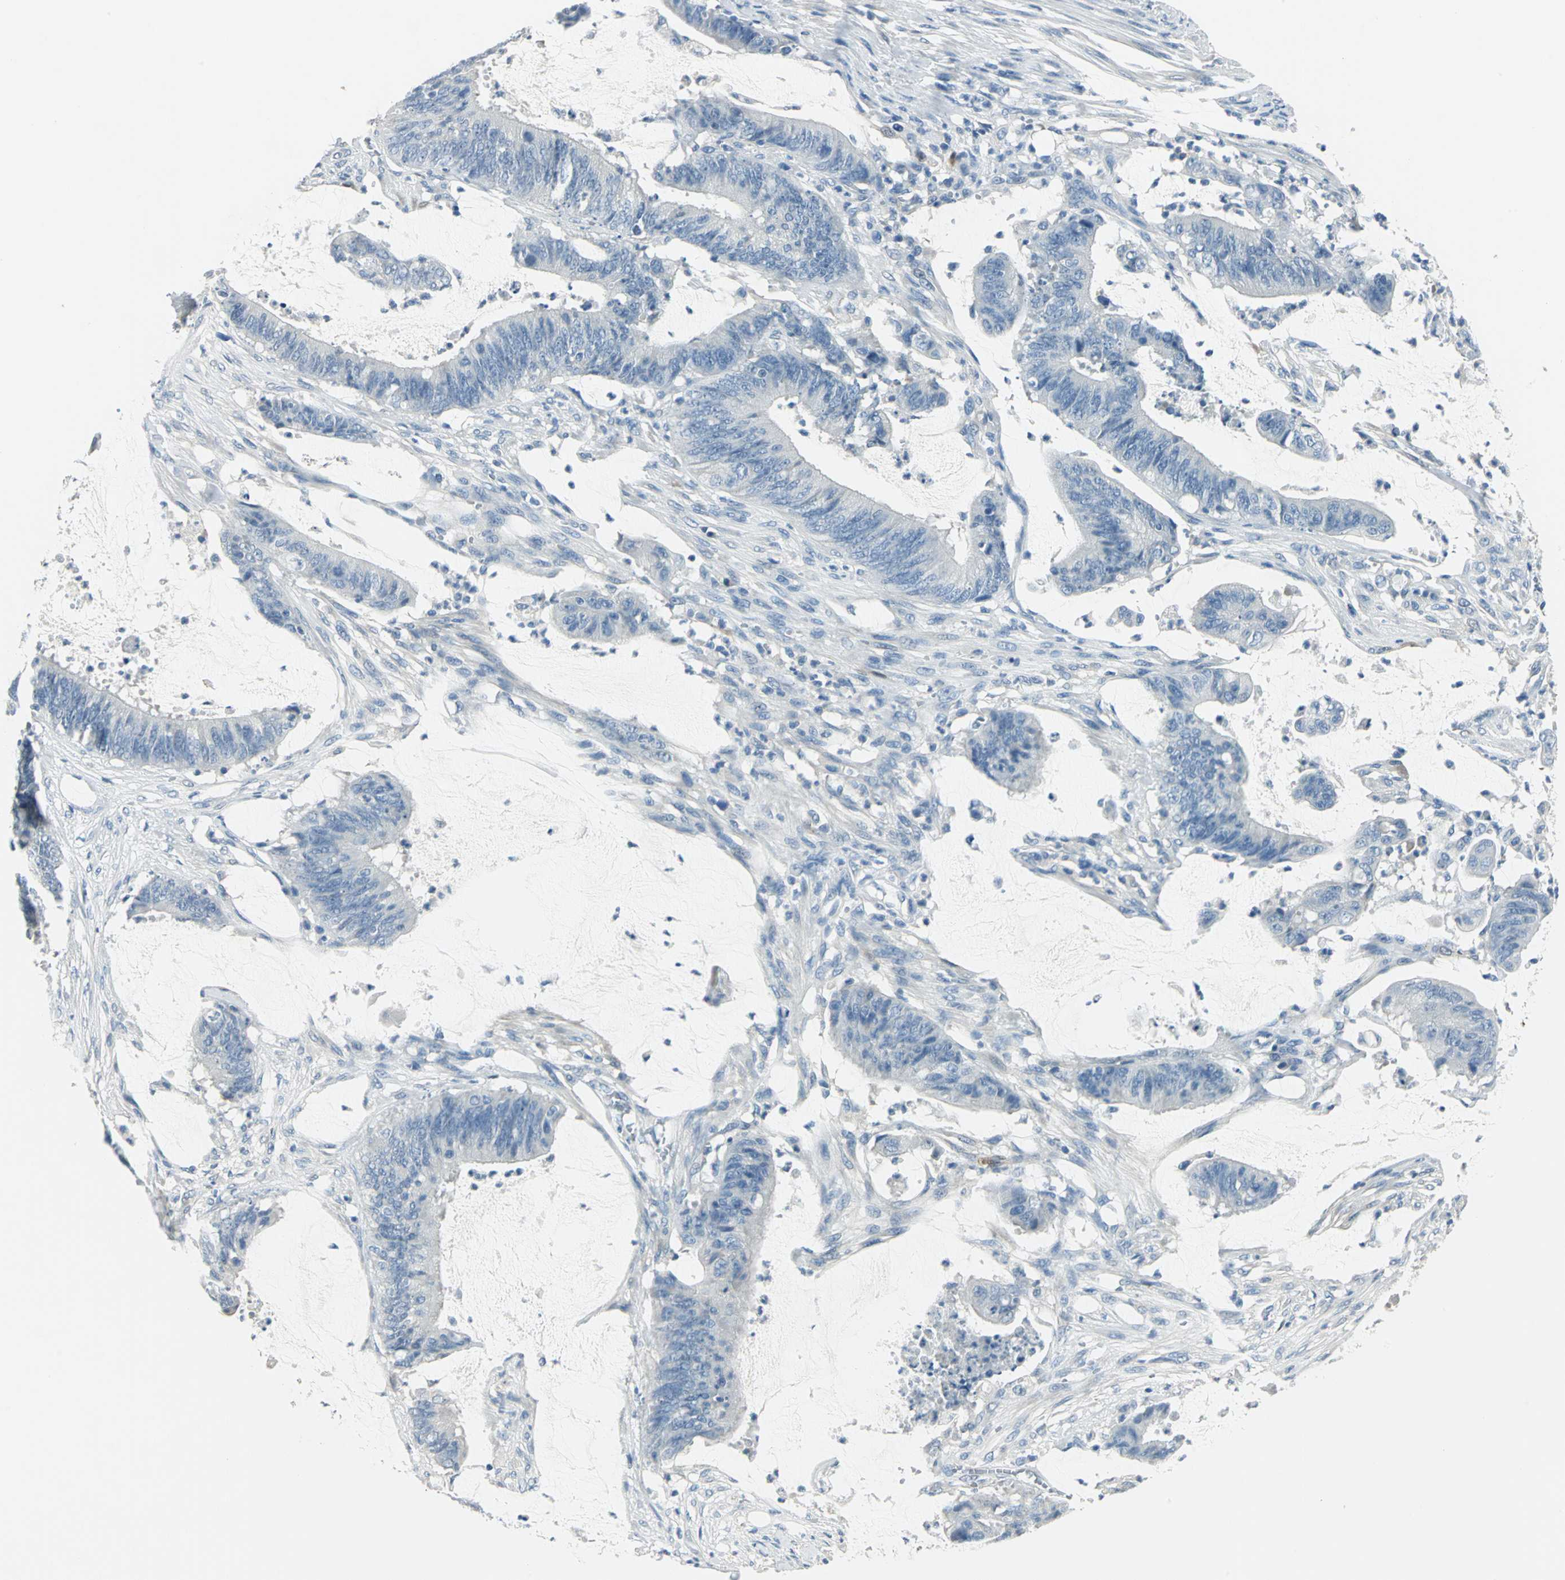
{"staining": {"intensity": "negative", "quantity": "none", "location": "none"}, "tissue": "colorectal cancer", "cell_type": "Tumor cells", "image_type": "cancer", "snomed": [{"axis": "morphology", "description": "Adenocarcinoma, NOS"}, {"axis": "topography", "description": "Rectum"}], "caption": "IHC of human adenocarcinoma (colorectal) displays no expression in tumor cells.", "gene": "UCHL1", "patient": {"sex": "female", "age": 66}}